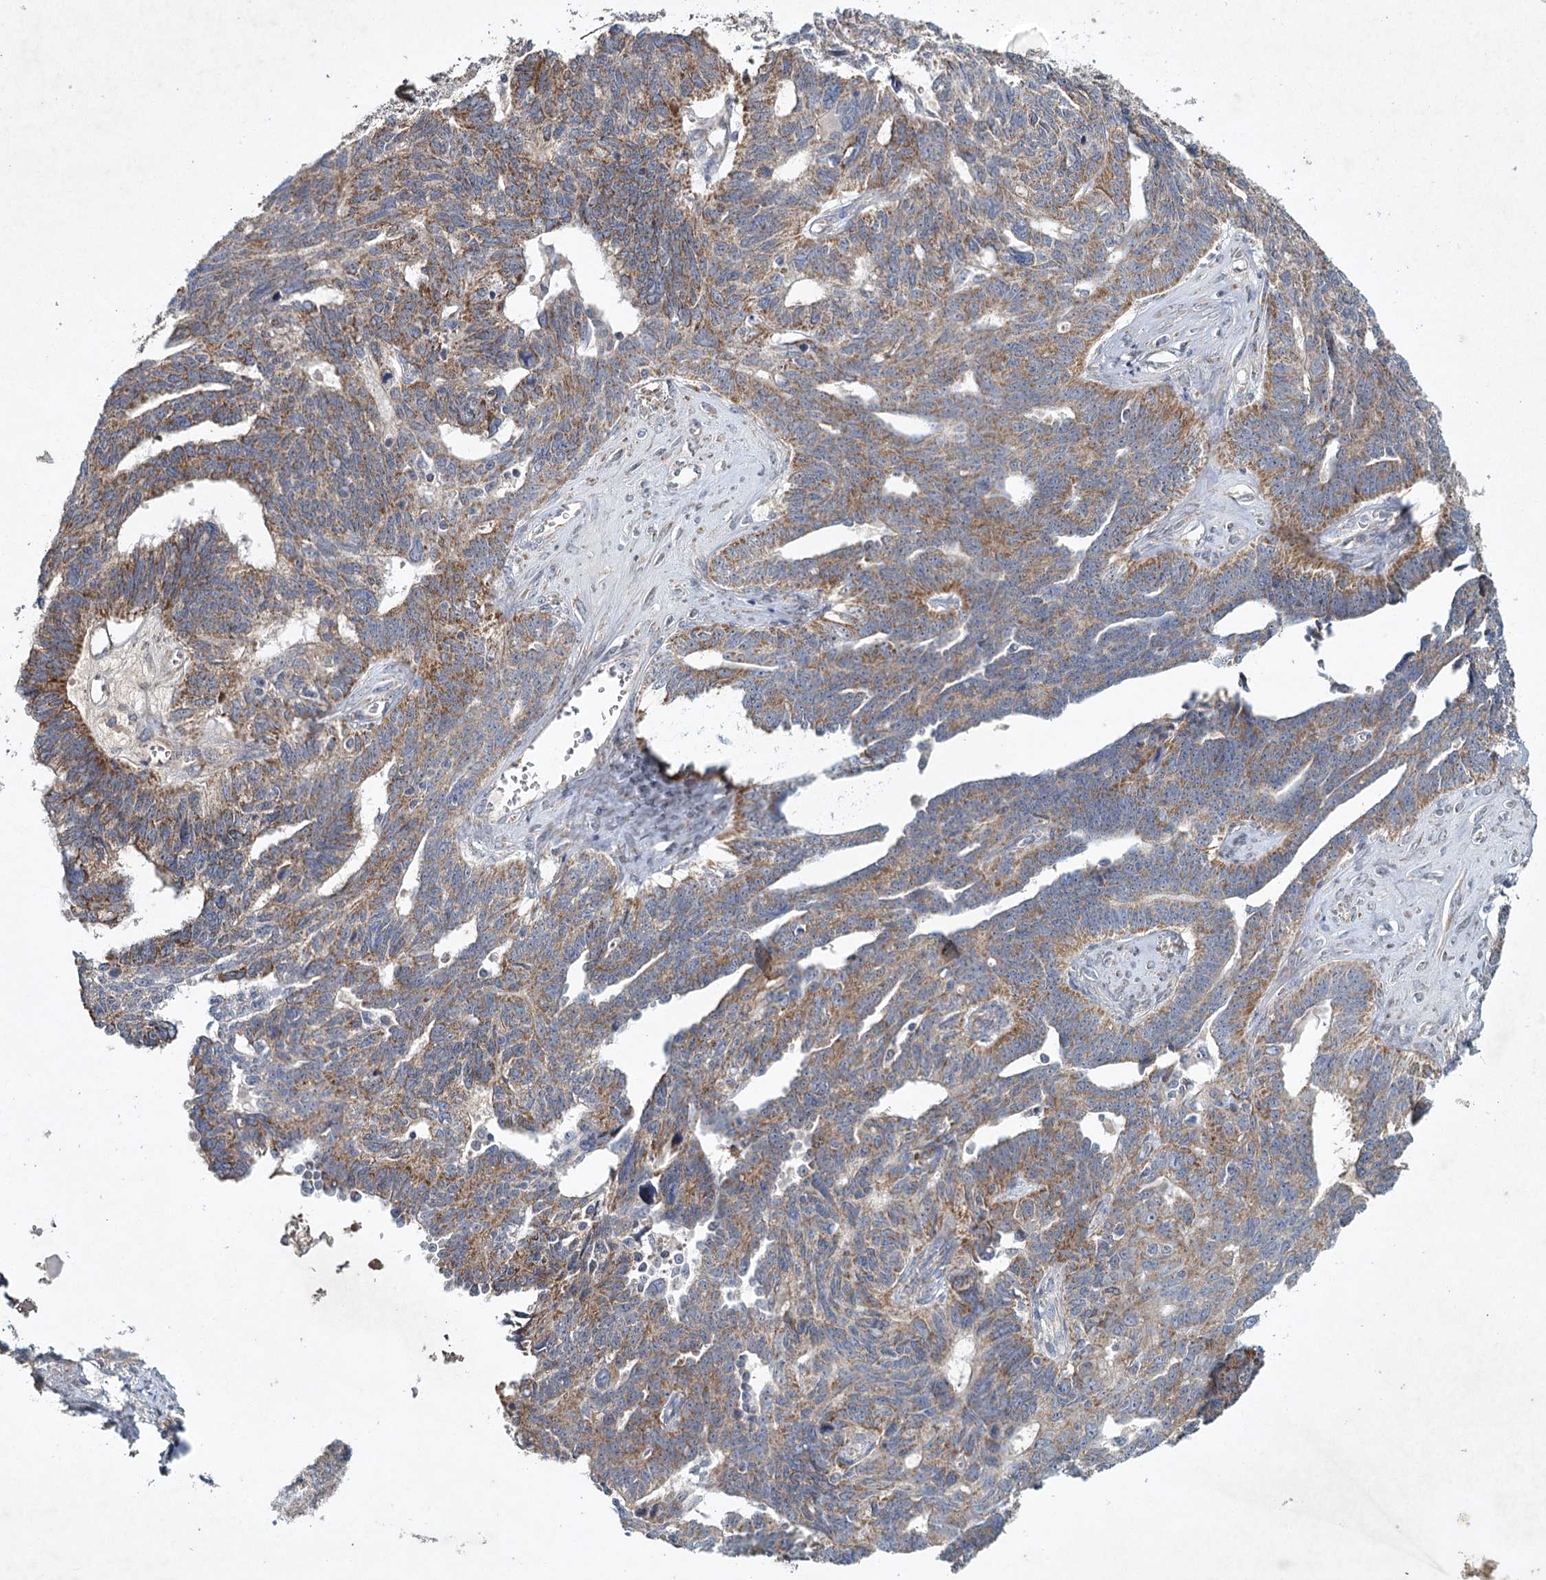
{"staining": {"intensity": "moderate", "quantity": ">75%", "location": "cytoplasmic/membranous"}, "tissue": "ovarian cancer", "cell_type": "Tumor cells", "image_type": "cancer", "snomed": [{"axis": "morphology", "description": "Cystadenocarcinoma, serous, NOS"}, {"axis": "topography", "description": "Ovary"}], "caption": "This is an image of IHC staining of ovarian serous cystadenocarcinoma, which shows moderate positivity in the cytoplasmic/membranous of tumor cells.", "gene": "MRPL44", "patient": {"sex": "female", "age": 79}}